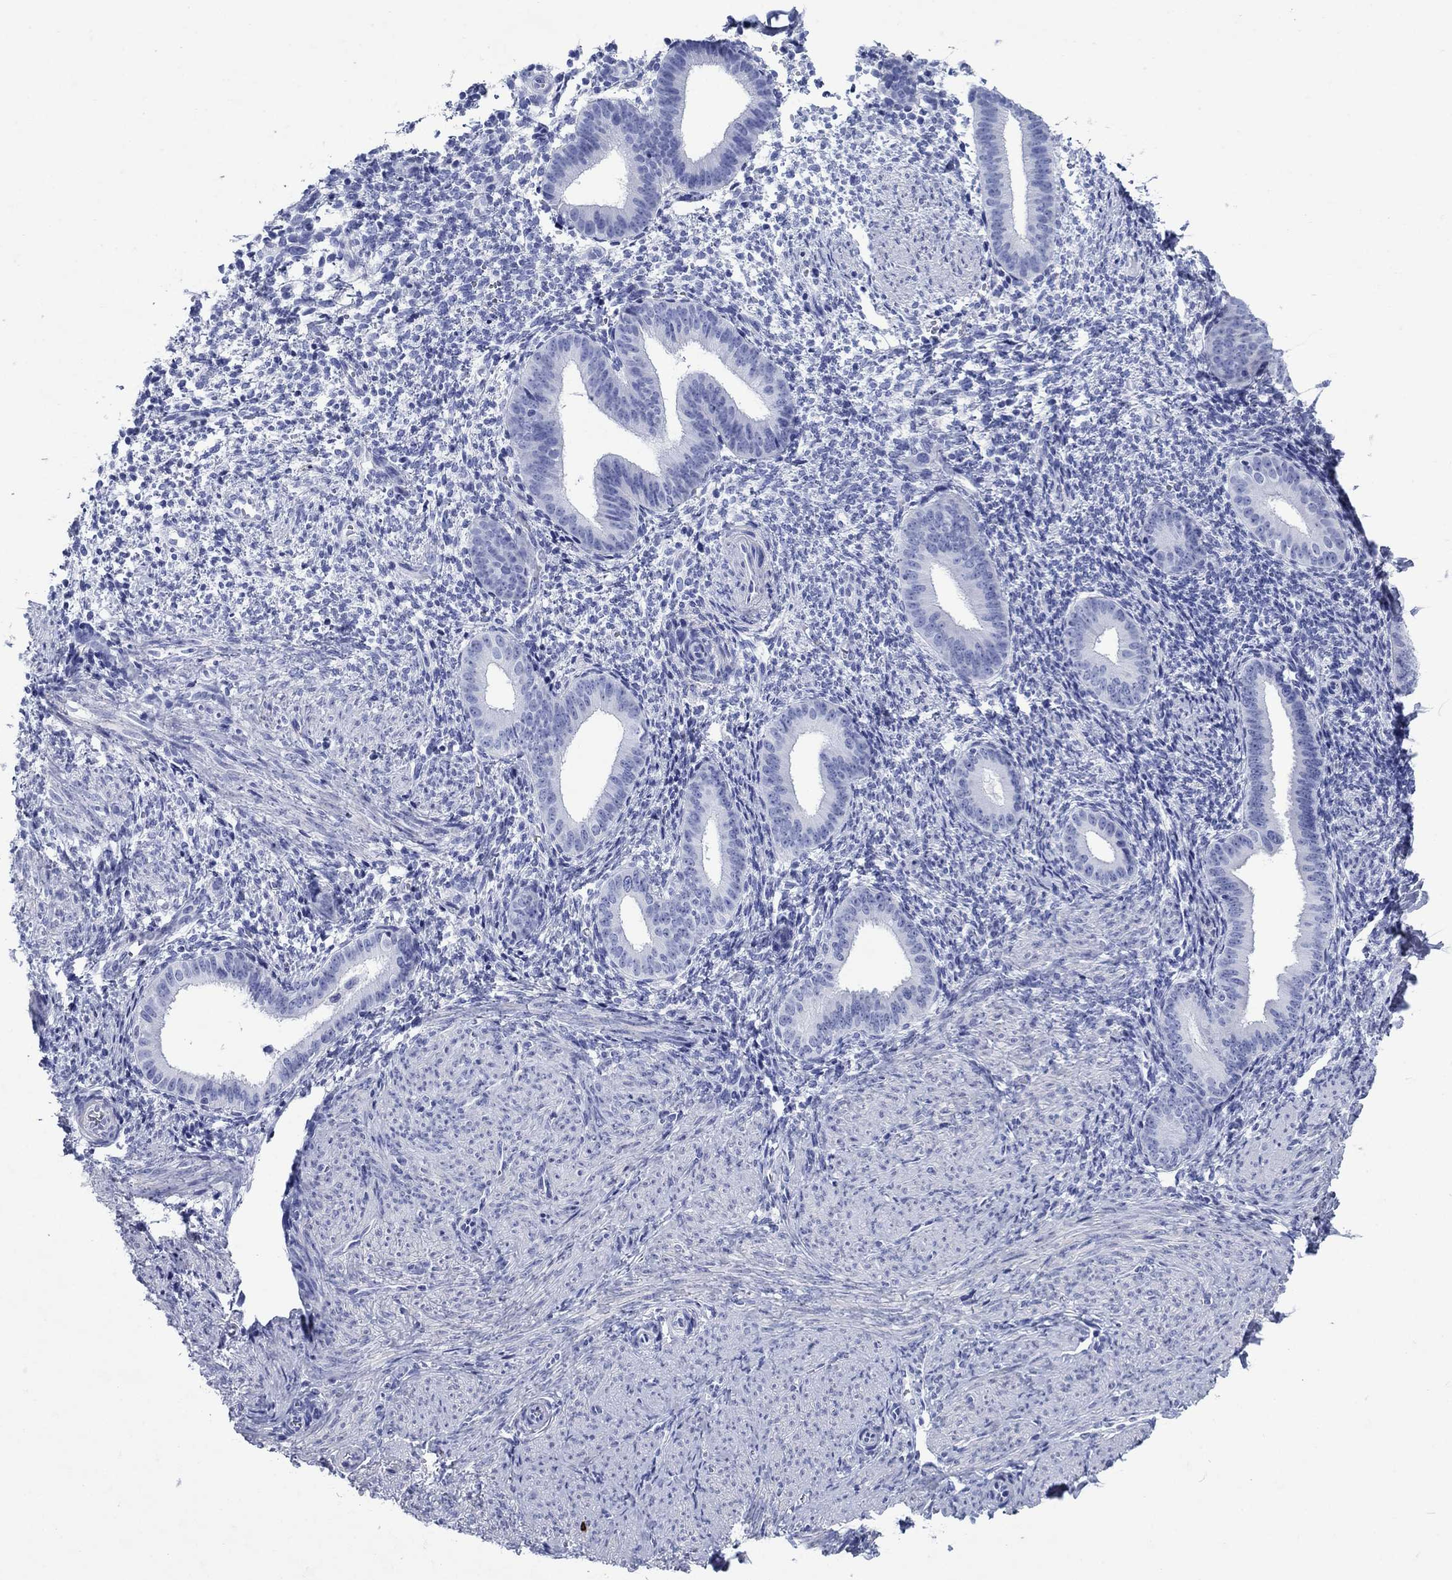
{"staining": {"intensity": "negative", "quantity": "none", "location": "none"}, "tissue": "endometrium", "cell_type": "Cells in endometrial stroma", "image_type": "normal", "snomed": [{"axis": "morphology", "description": "Normal tissue, NOS"}, {"axis": "topography", "description": "Endometrium"}], "caption": "Protein analysis of normal endometrium reveals no significant staining in cells in endometrial stroma. The staining is performed using DAB brown chromogen with nuclei counter-stained in using hematoxylin.", "gene": "AZU1", "patient": {"sex": "female", "age": 47}}